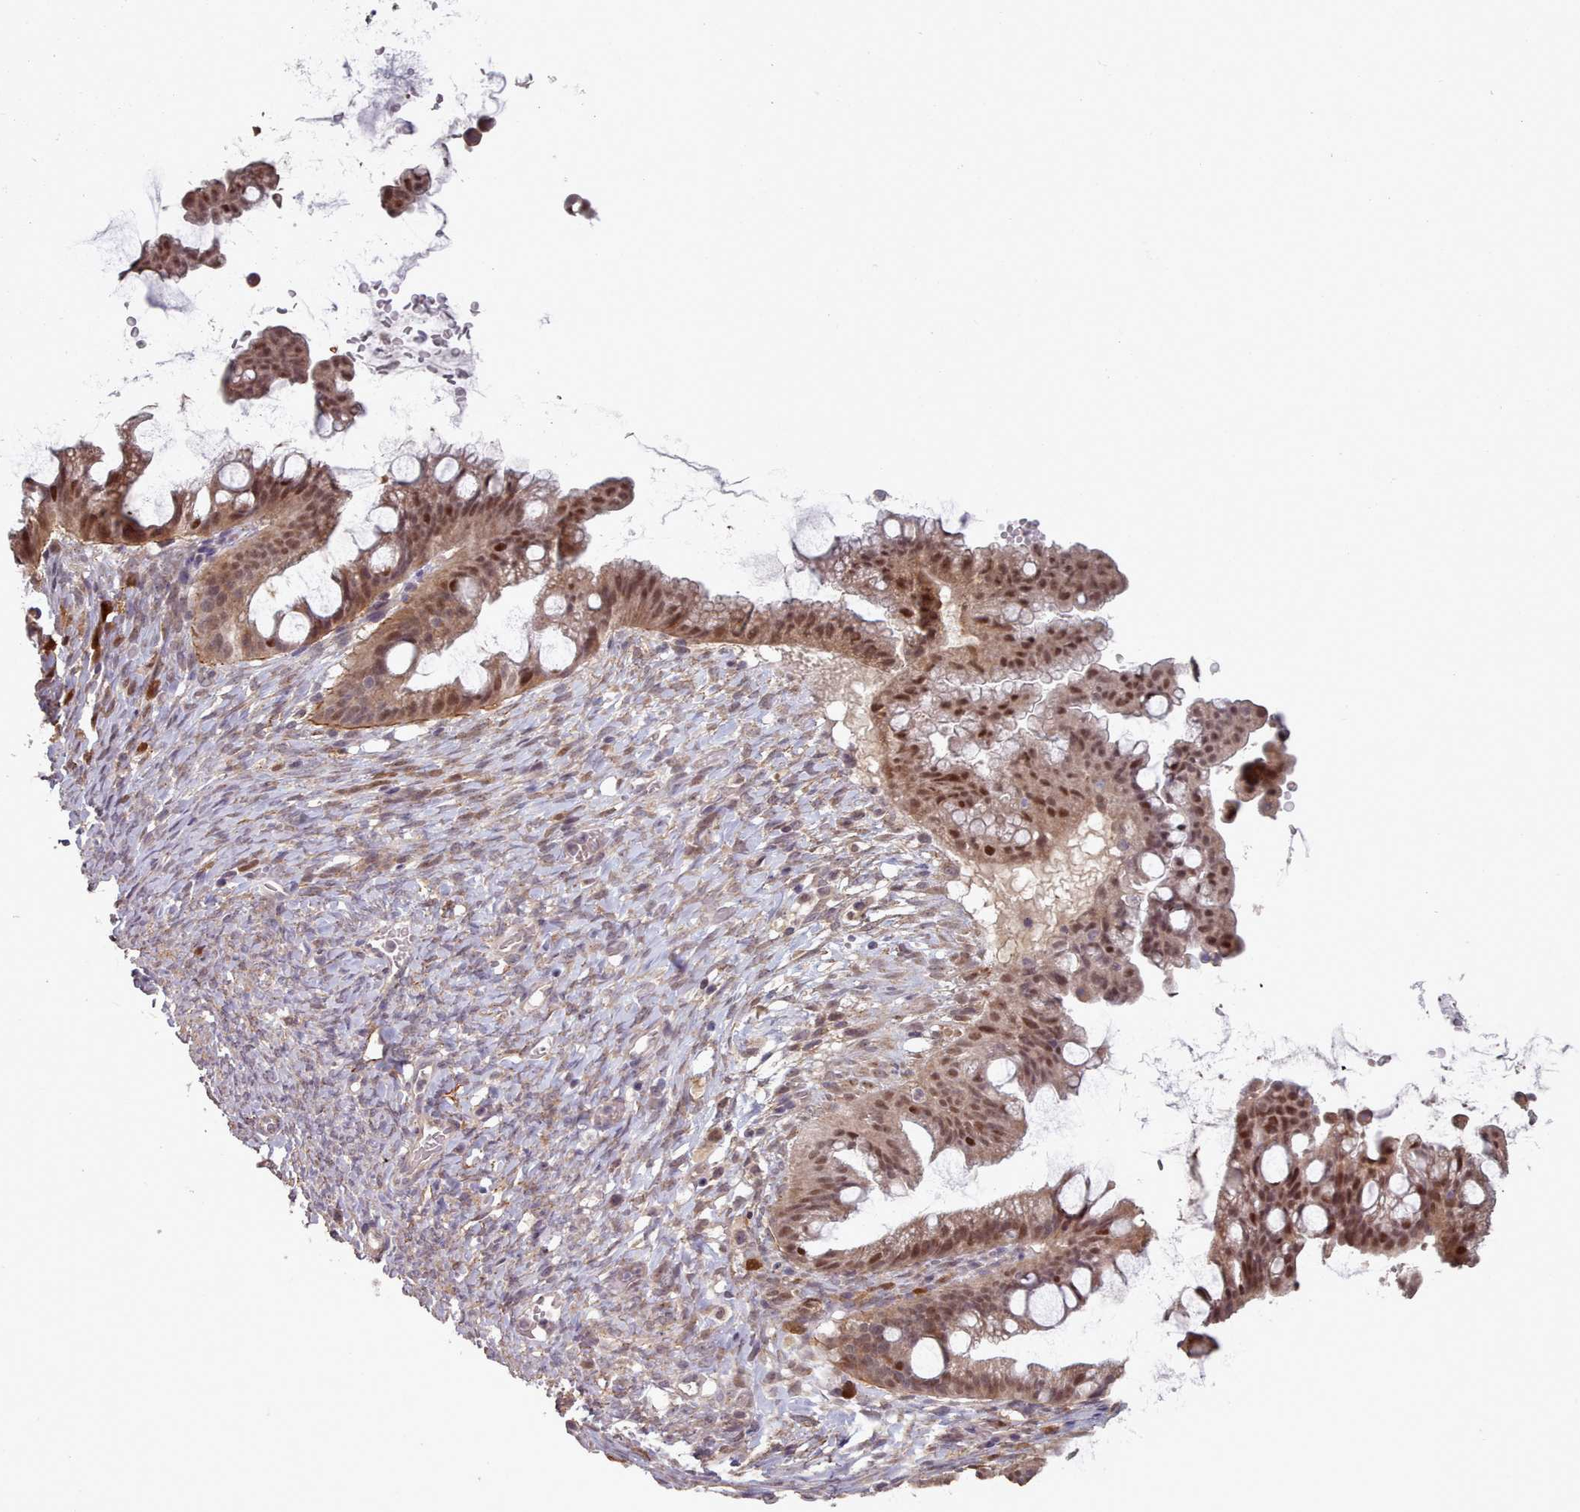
{"staining": {"intensity": "moderate", "quantity": ">75%", "location": "nuclear"}, "tissue": "ovarian cancer", "cell_type": "Tumor cells", "image_type": "cancer", "snomed": [{"axis": "morphology", "description": "Cystadenocarcinoma, mucinous, NOS"}, {"axis": "topography", "description": "Ovary"}], "caption": "Immunohistochemical staining of ovarian mucinous cystadenocarcinoma reveals medium levels of moderate nuclear protein expression in approximately >75% of tumor cells. (brown staining indicates protein expression, while blue staining denotes nuclei).", "gene": "ERCC6L", "patient": {"sex": "female", "age": 73}}